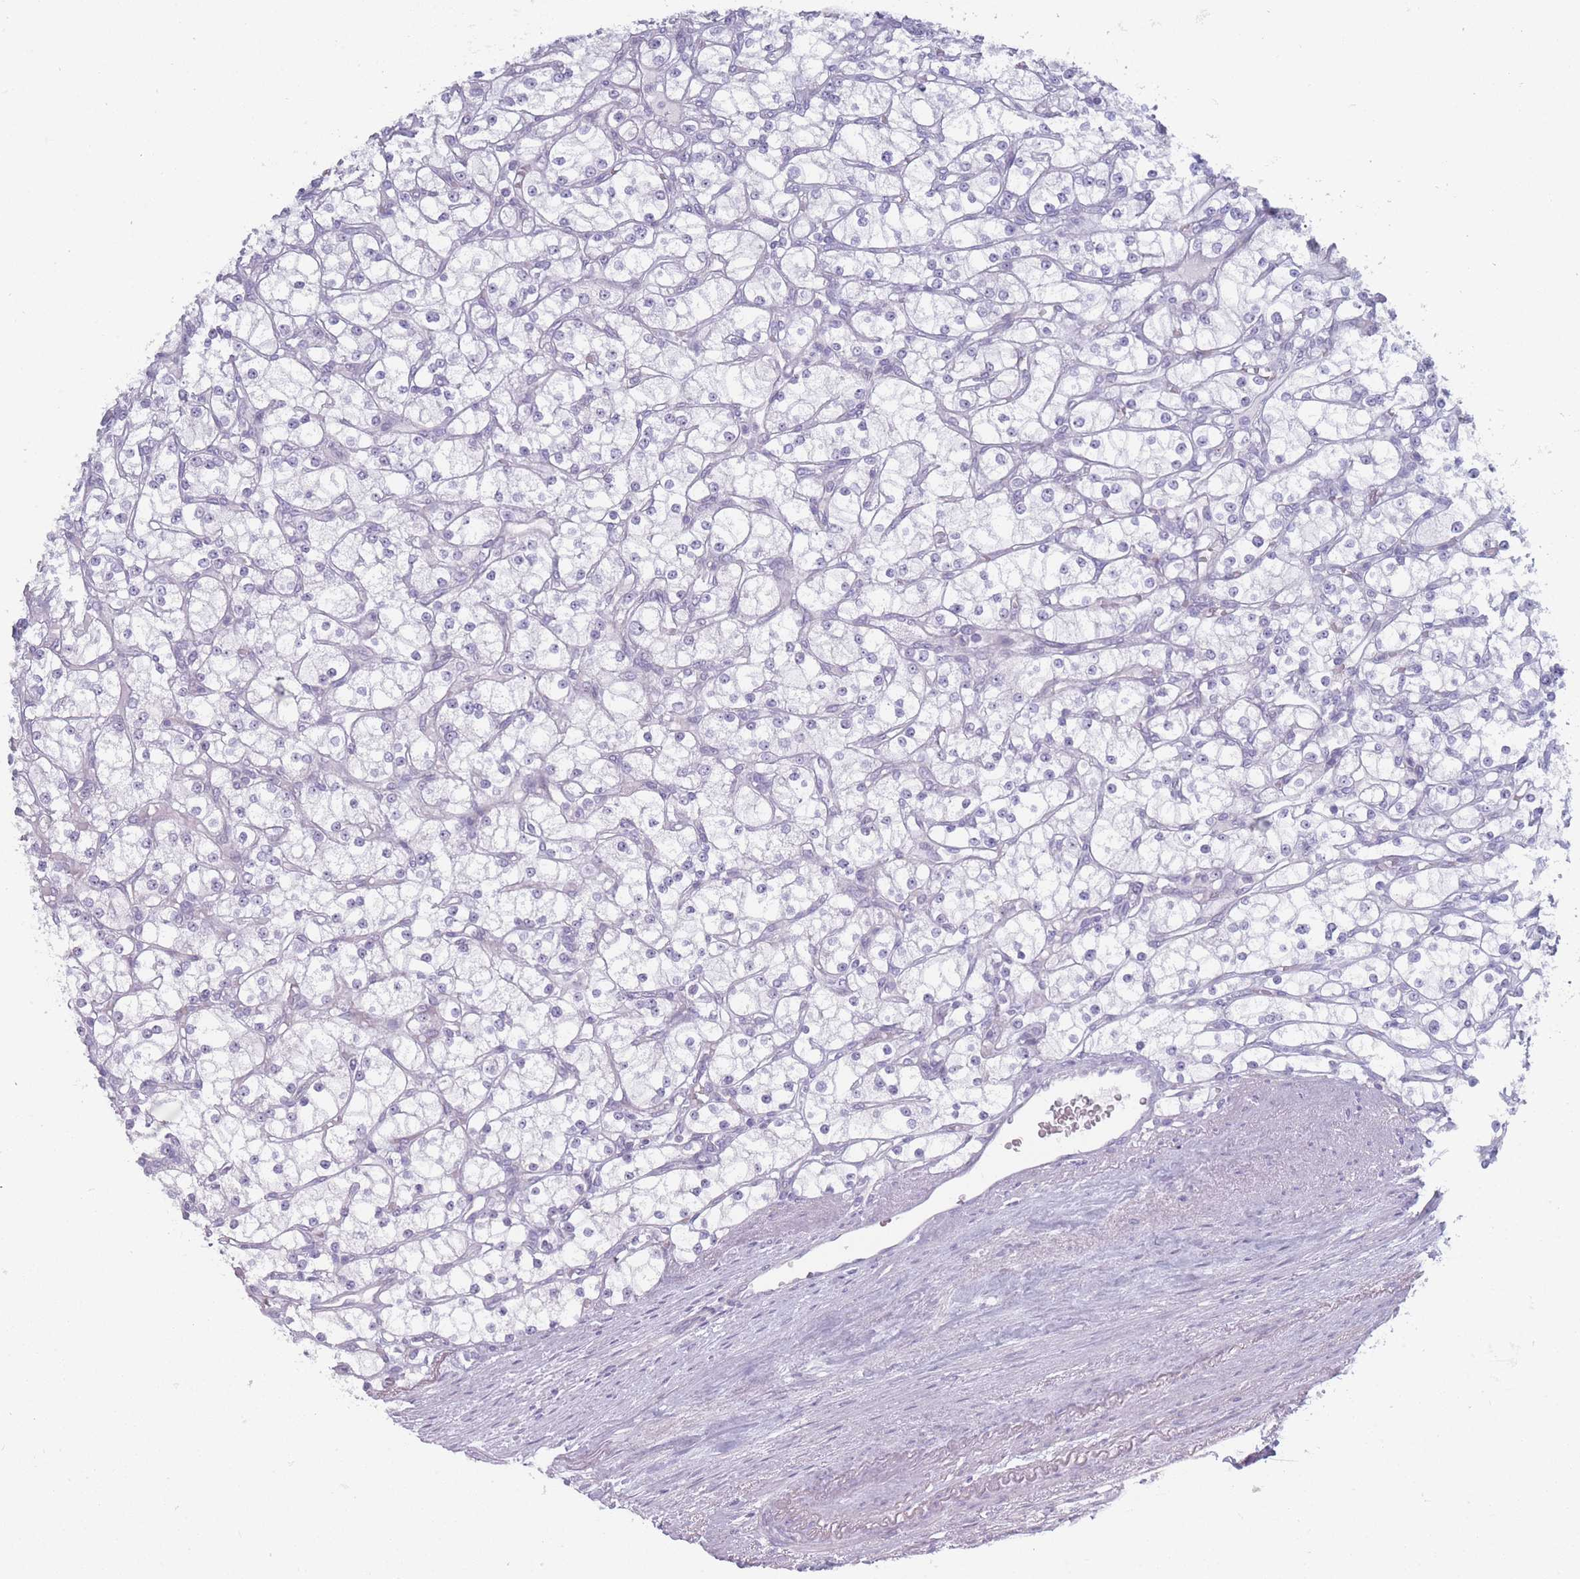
{"staining": {"intensity": "negative", "quantity": "none", "location": "none"}, "tissue": "renal cancer", "cell_type": "Tumor cells", "image_type": "cancer", "snomed": [{"axis": "morphology", "description": "Adenocarcinoma, NOS"}, {"axis": "topography", "description": "Kidney"}], "caption": "The micrograph exhibits no staining of tumor cells in renal adenocarcinoma.", "gene": "ROS1", "patient": {"sex": "male", "age": 80}}